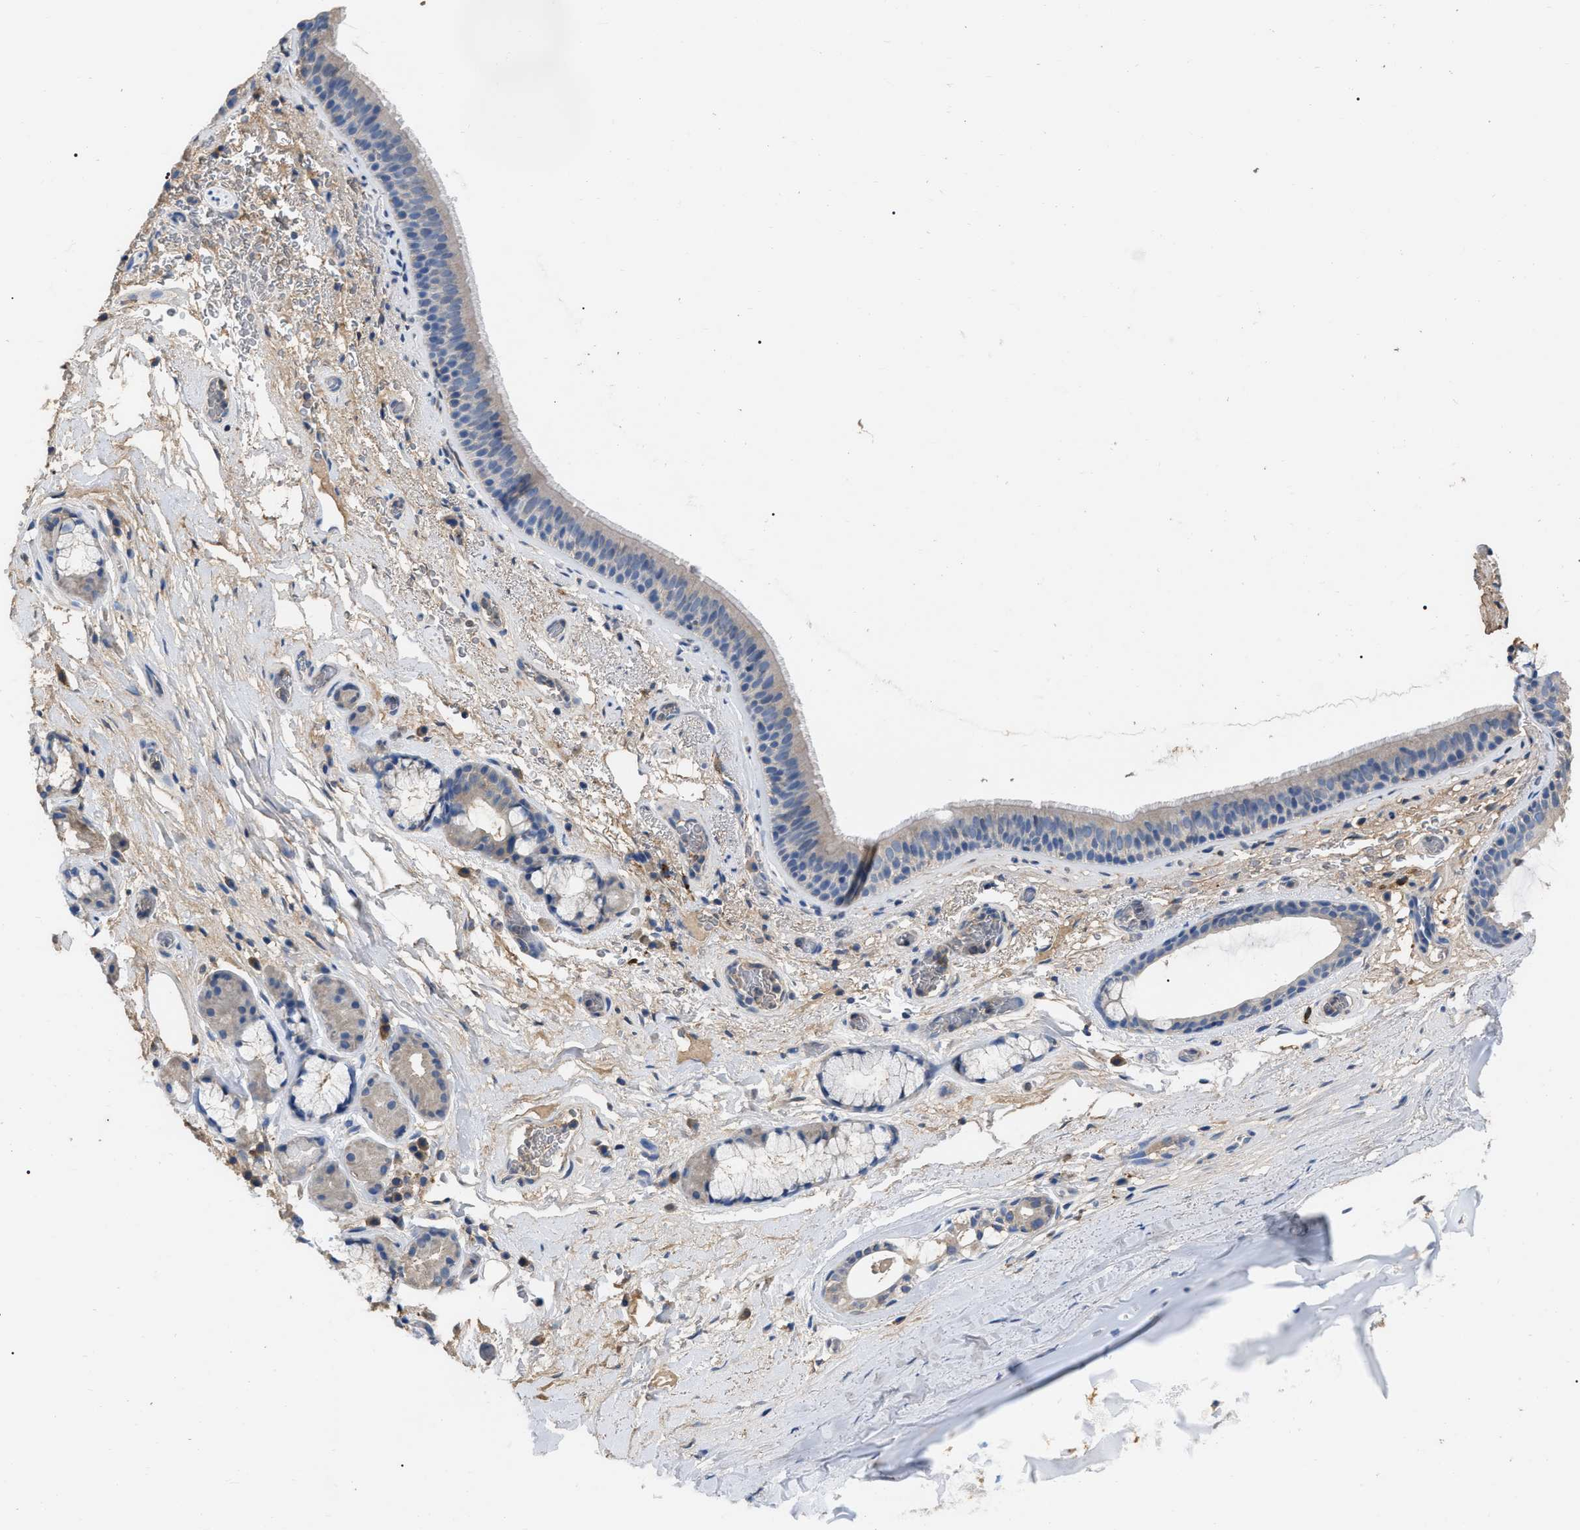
{"staining": {"intensity": "weak", "quantity": "25%-75%", "location": "cytoplasmic/membranous"}, "tissue": "bronchus", "cell_type": "Respiratory epithelial cells", "image_type": "normal", "snomed": [{"axis": "morphology", "description": "Normal tissue, NOS"}, {"axis": "topography", "description": "Cartilage tissue"}], "caption": "Protein staining of normal bronchus shows weak cytoplasmic/membranous positivity in approximately 25%-75% of respiratory epithelial cells. (IHC, brightfield microscopy, high magnification).", "gene": "GPR179", "patient": {"sex": "female", "age": 63}}